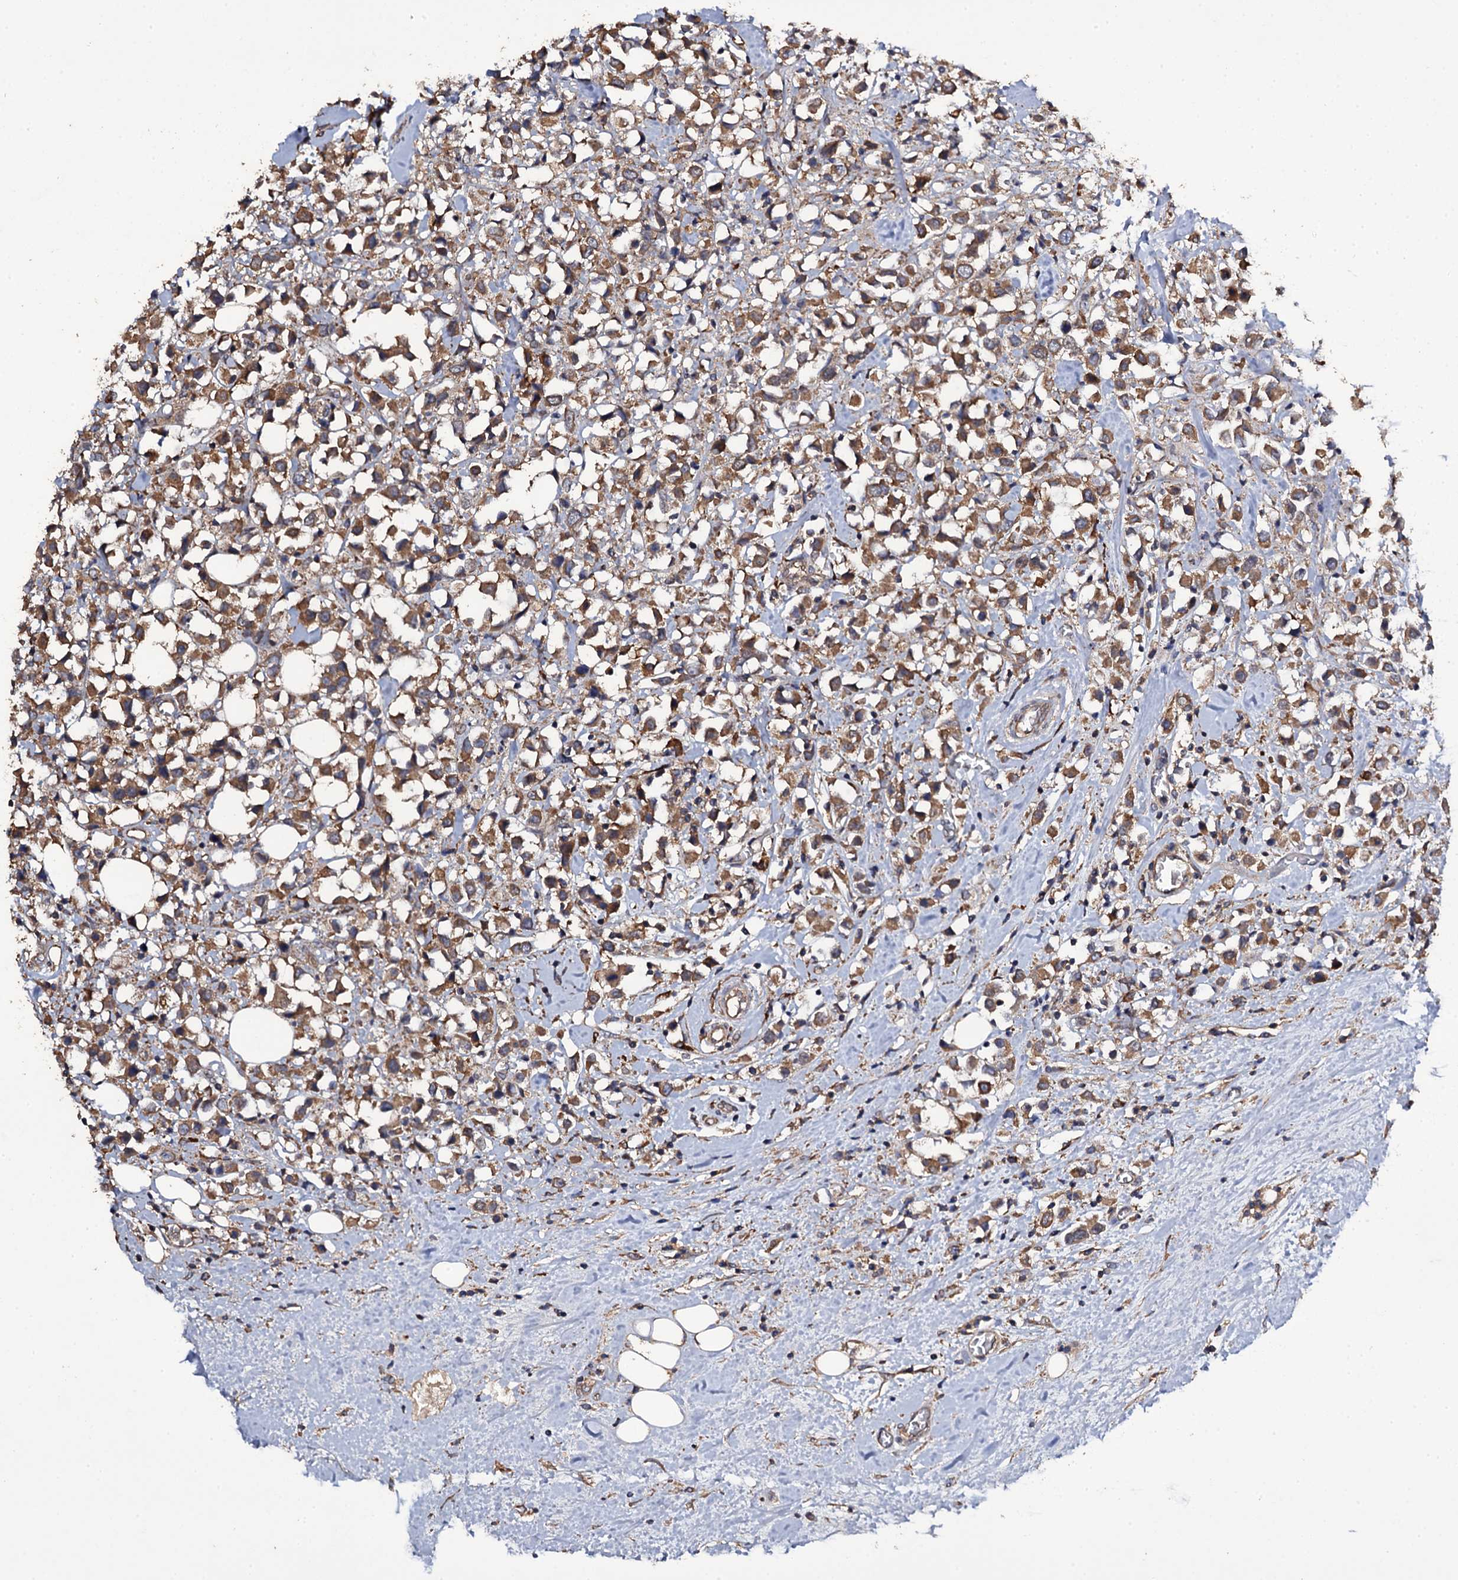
{"staining": {"intensity": "strong", "quantity": ">75%", "location": "cytoplasmic/membranous"}, "tissue": "breast cancer", "cell_type": "Tumor cells", "image_type": "cancer", "snomed": [{"axis": "morphology", "description": "Duct carcinoma"}, {"axis": "topography", "description": "Breast"}], "caption": "Approximately >75% of tumor cells in human breast infiltrating ductal carcinoma exhibit strong cytoplasmic/membranous protein staining as visualized by brown immunohistochemical staining.", "gene": "TTC23", "patient": {"sex": "female", "age": 61}}